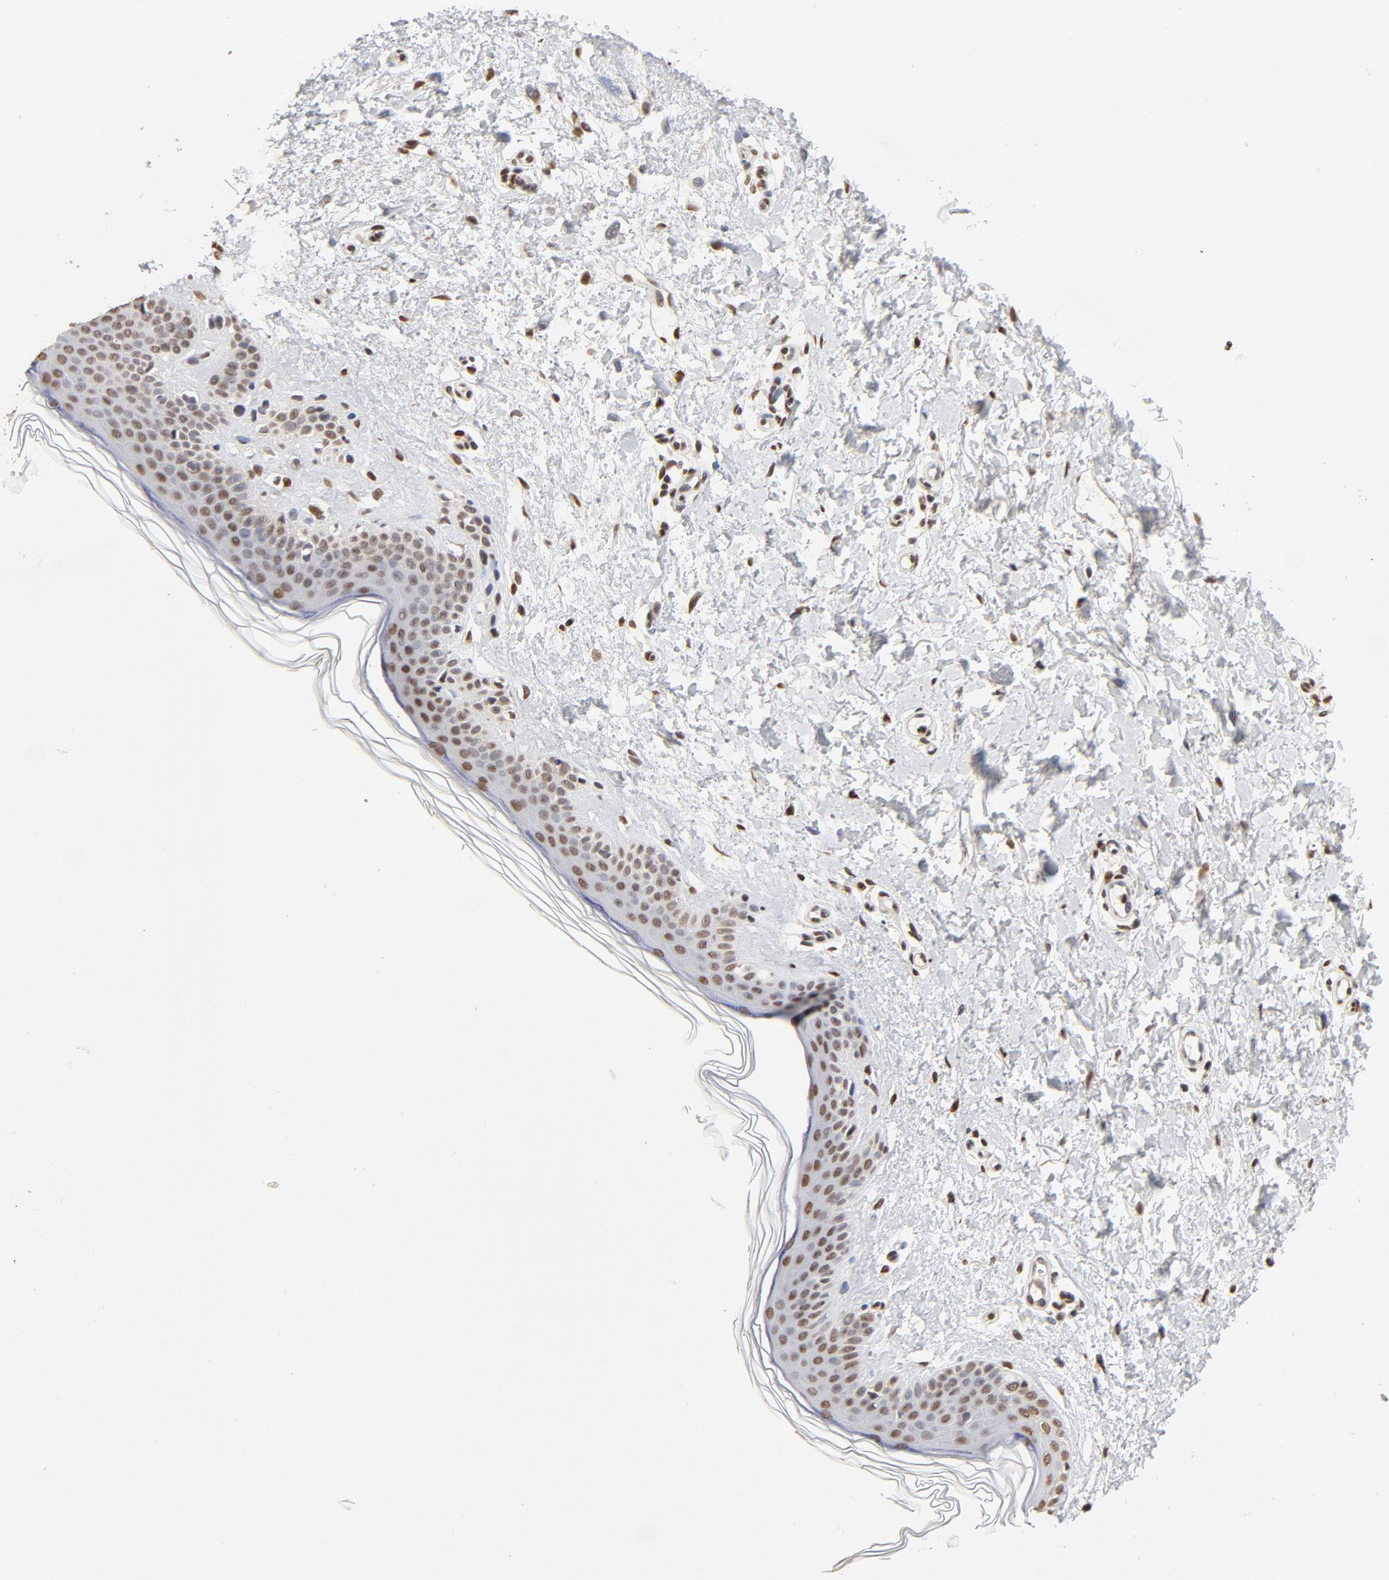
{"staining": {"intensity": "moderate", "quantity": ">75%", "location": "nuclear"}, "tissue": "skin", "cell_type": "Fibroblasts", "image_type": "normal", "snomed": [{"axis": "morphology", "description": "Normal tissue, NOS"}, {"axis": "topography", "description": "Skin"}], "caption": "Immunohistochemistry (IHC) (DAB (3,3'-diaminobenzidine)) staining of benign skin demonstrates moderate nuclear protein positivity in approximately >75% of fibroblasts.", "gene": "TP53BP1", "patient": {"sex": "female", "age": 56}}